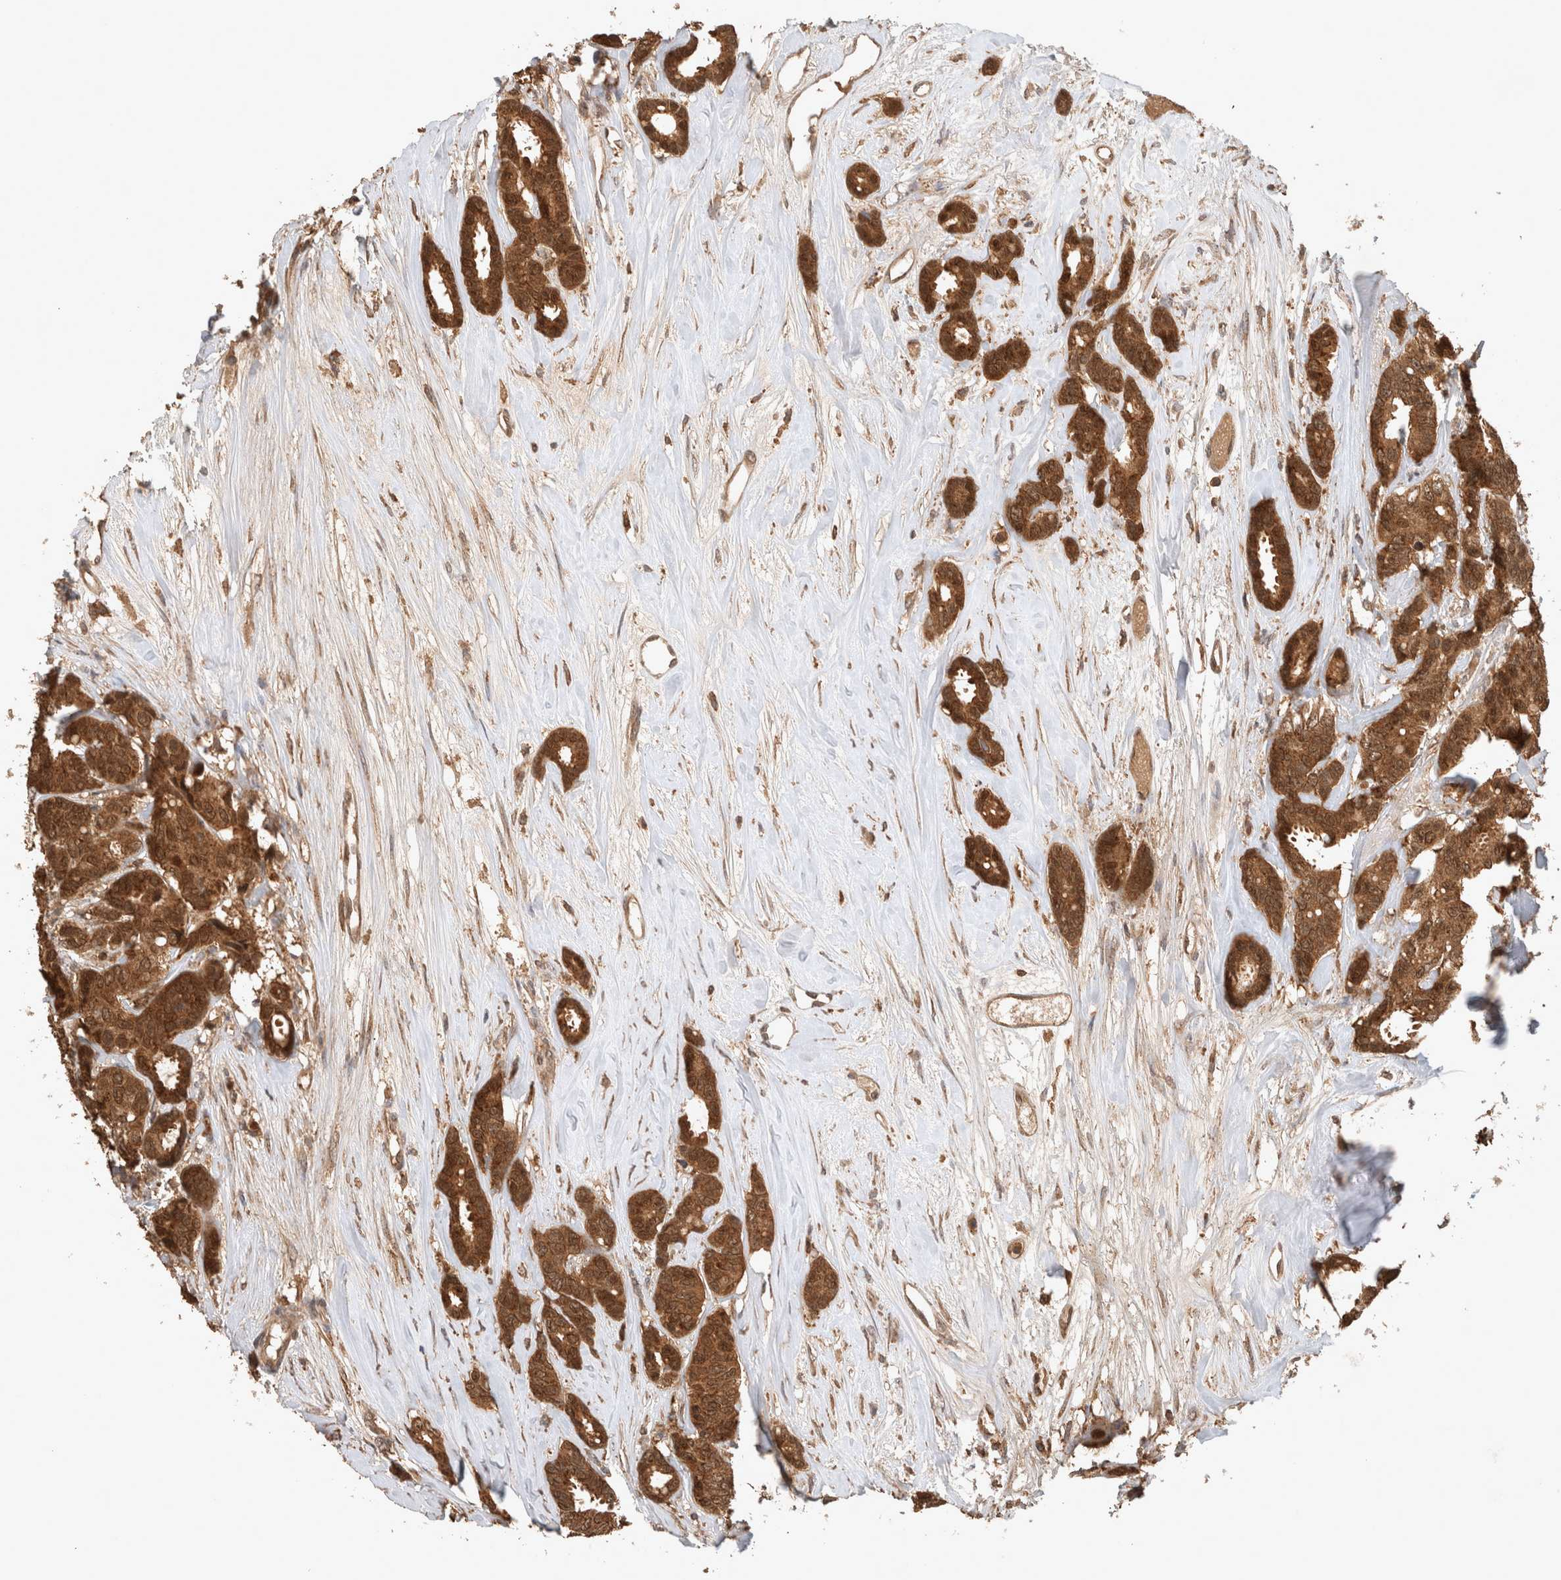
{"staining": {"intensity": "strong", "quantity": ">75%", "location": "cytoplasmic/membranous,nuclear"}, "tissue": "breast cancer", "cell_type": "Tumor cells", "image_type": "cancer", "snomed": [{"axis": "morphology", "description": "Duct carcinoma"}, {"axis": "topography", "description": "Breast"}], "caption": "IHC image of human infiltrating ductal carcinoma (breast) stained for a protein (brown), which demonstrates high levels of strong cytoplasmic/membranous and nuclear staining in about >75% of tumor cells.", "gene": "OTUD7B", "patient": {"sex": "female", "age": 87}}